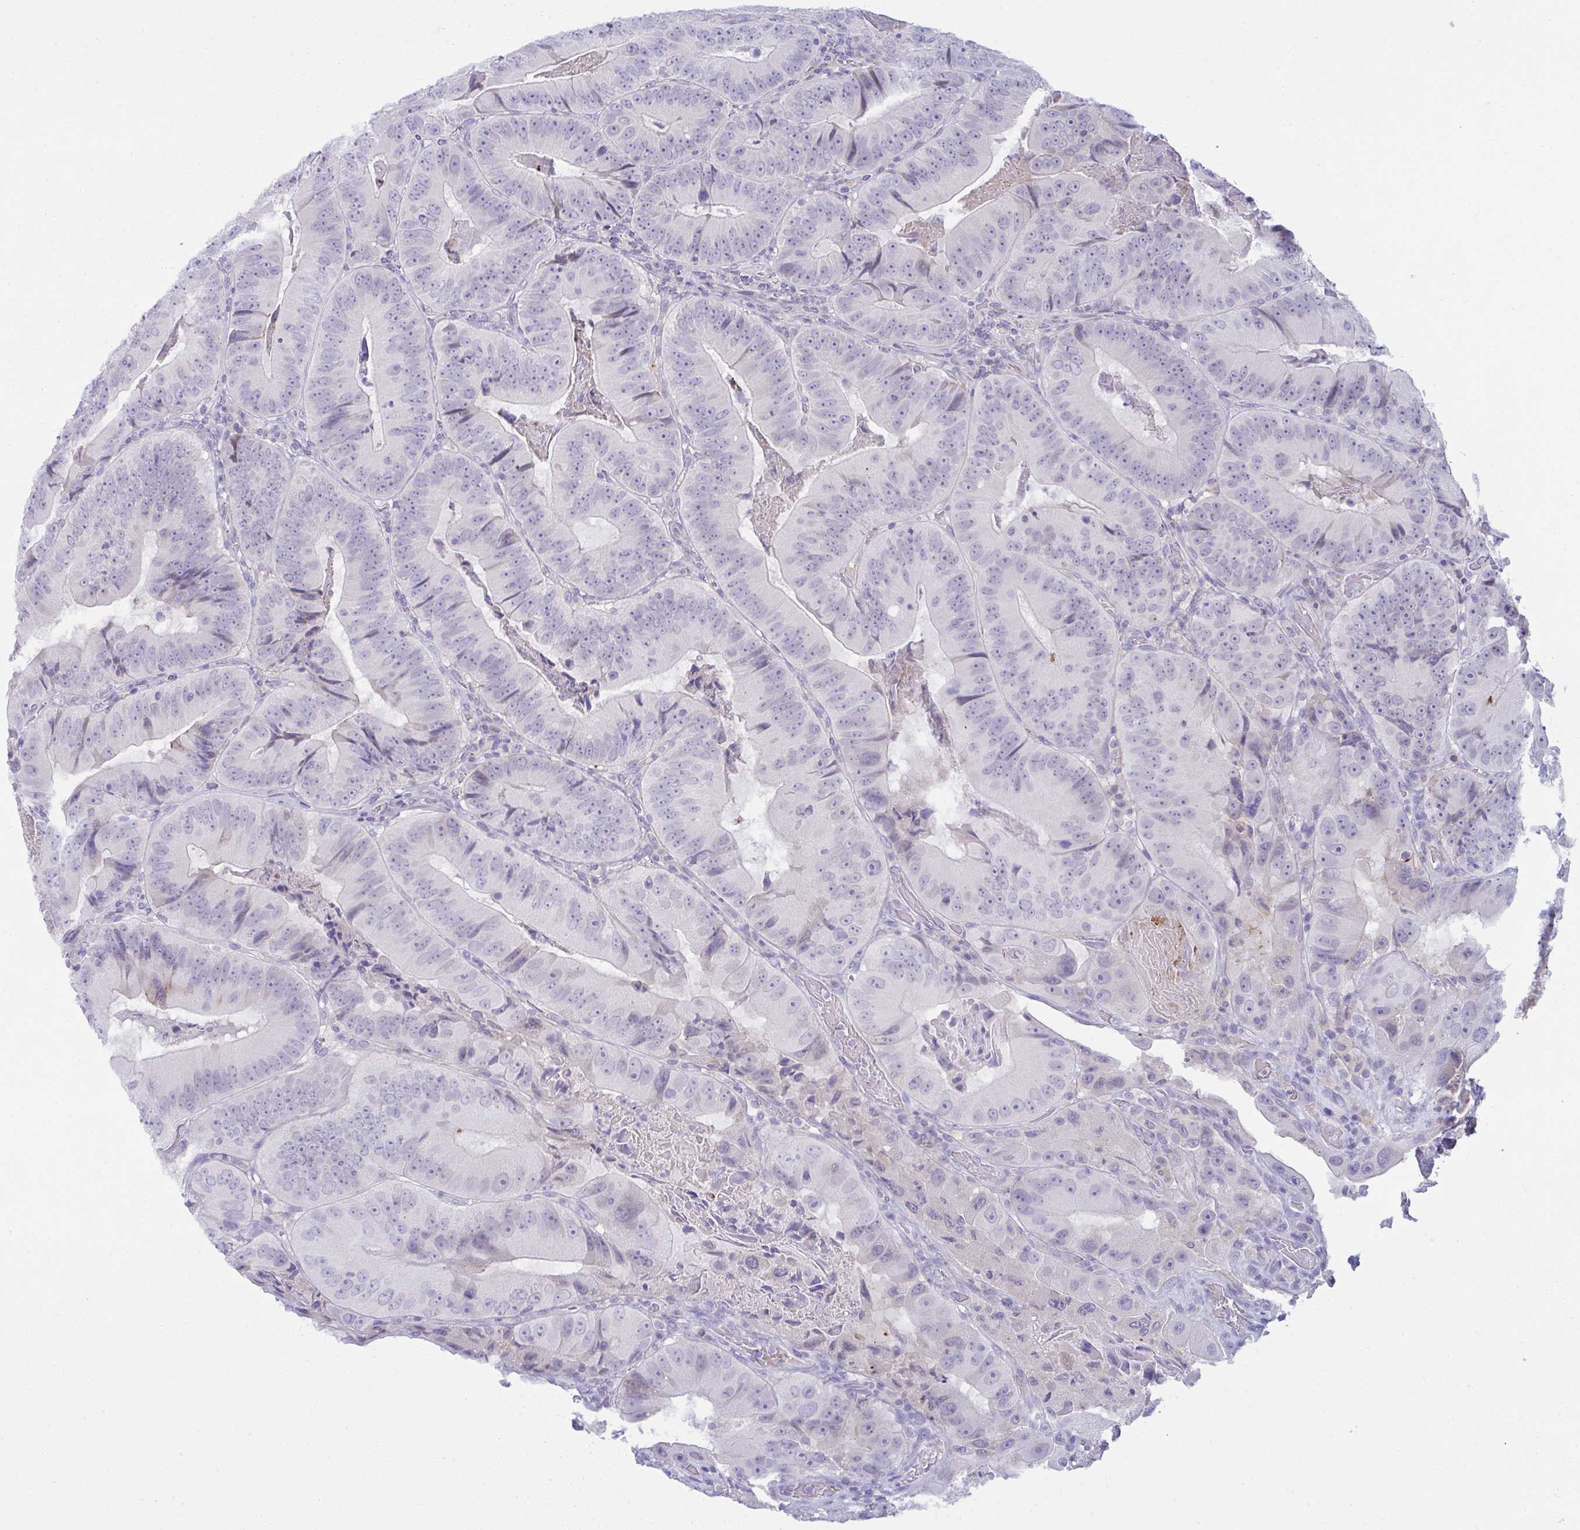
{"staining": {"intensity": "negative", "quantity": "none", "location": "none"}, "tissue": "colorectal cancer", "cell_type": "Tumor cells", "image_type": "cancer", "snomed": [{"axis": "morphology", "description": "Adenocarcinoma, NOS"}, {"axis": "topography", "description": "Colon"}], "caption": "This micrograph is of colorectal adenocarcinoma stained with IHC to label a protein in brown with the nuclei are counter-stained blue. There is no staining in tumor cells.", "gene": "RGPD5", "patient": {"sex": "female", "age": 86}}